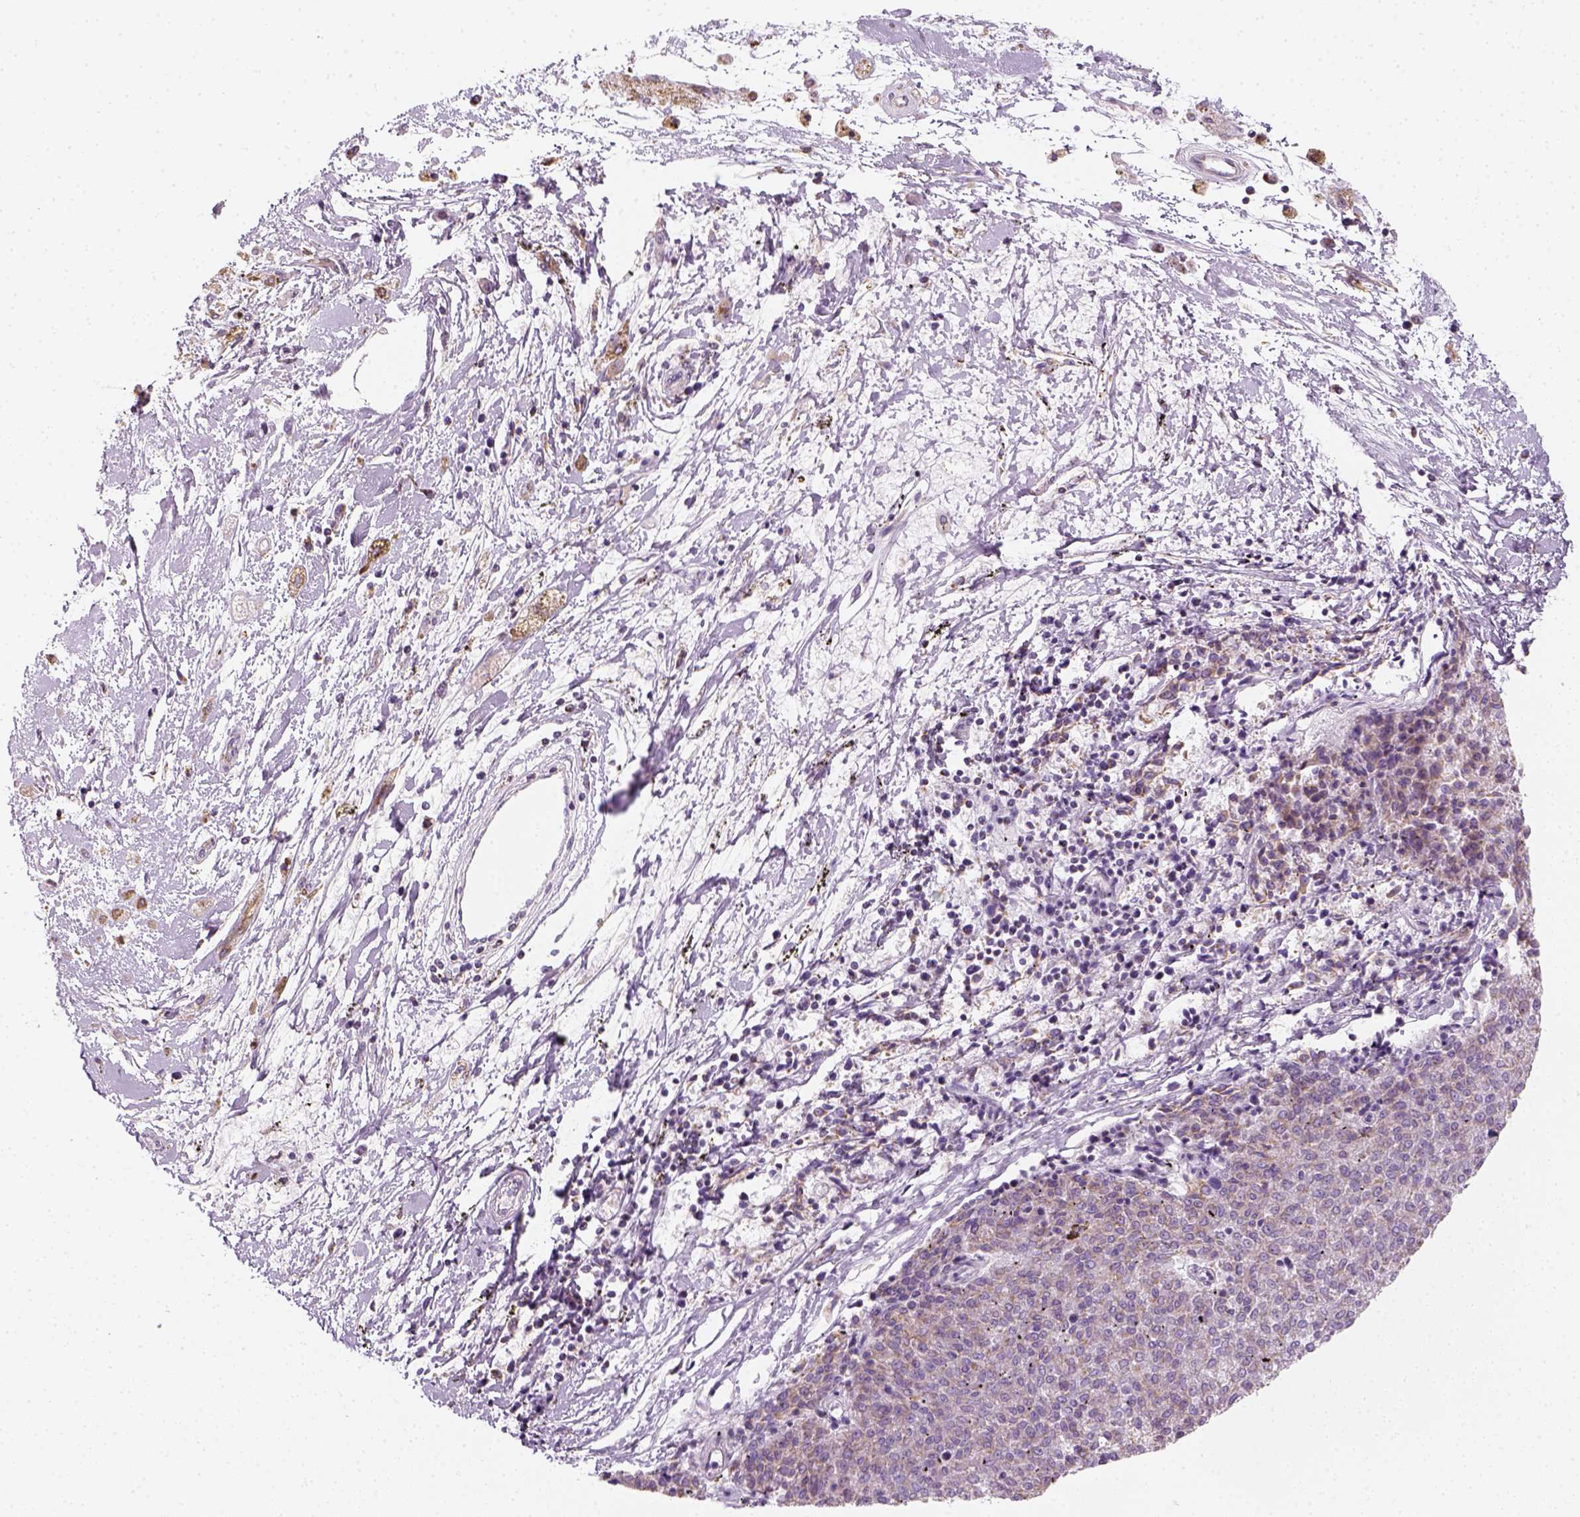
{"staining": {"intensity": "weak", "quantity": "<25%", "location": "cytoplasmic/membranous"}, "tissue": "melanoma", "cell_type": "Tumor cells", "image_type": "cancer", "snomed": [{"axis": "morphology", "description": "Malignant melanoma, NOS"}, {"axis": "topography", "description": "Skin"}], "caption": "Immunohistochemical staining of melanoma demonstrates no significant staining in tumor cells. Brightfield microscopy of IHC stained with DAB (3,3'-diaminobenzidine) (brown) and hematoxylin (blue), captured at high magnification.", "gene": "AWAT2", "patient": {"sex": "female", "age": 72}}